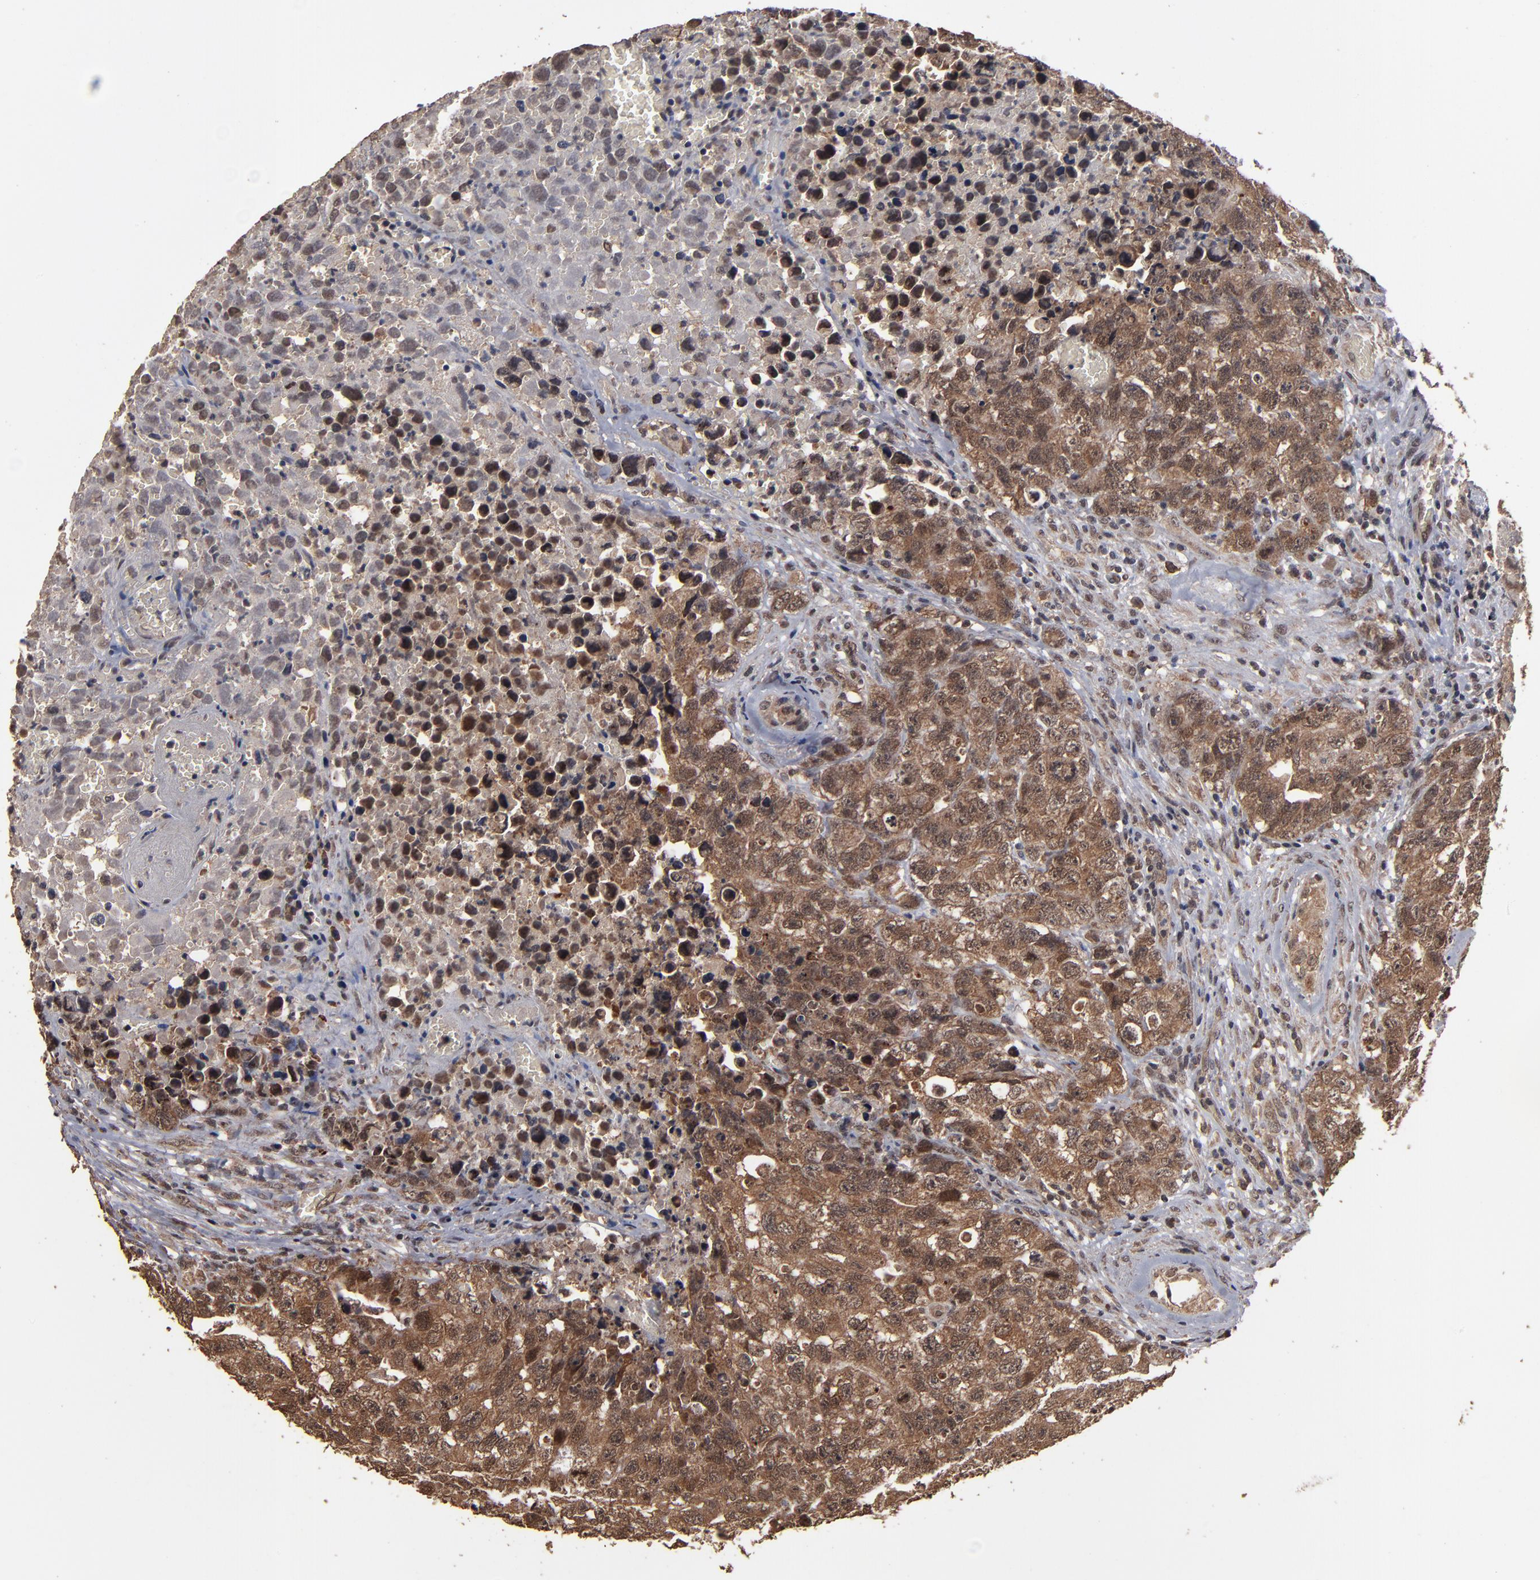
{"staining": {"intensity": "moderate", "quantity": ">75%", "location": "cytoplasmic/membranous,nuclear"}, "tissue": "testis cancer", "cell_type": "Tumor cells", "image_type": "cancer", "snomed": [{"axis": "morphology", "description": "Carcinoma, Embryonal, NOS"}, {"axis": "topography", "description": "Testis"}], "caption": "This histopathology image exhibits IHC staining of embryonal carcinoma (testis), with medium moderate cytoplasmic/membranous and nuclear expression in about >75% of tumor cells.", "gene": "NXF2B", "patient": {"sex": "male", "age": 31}}